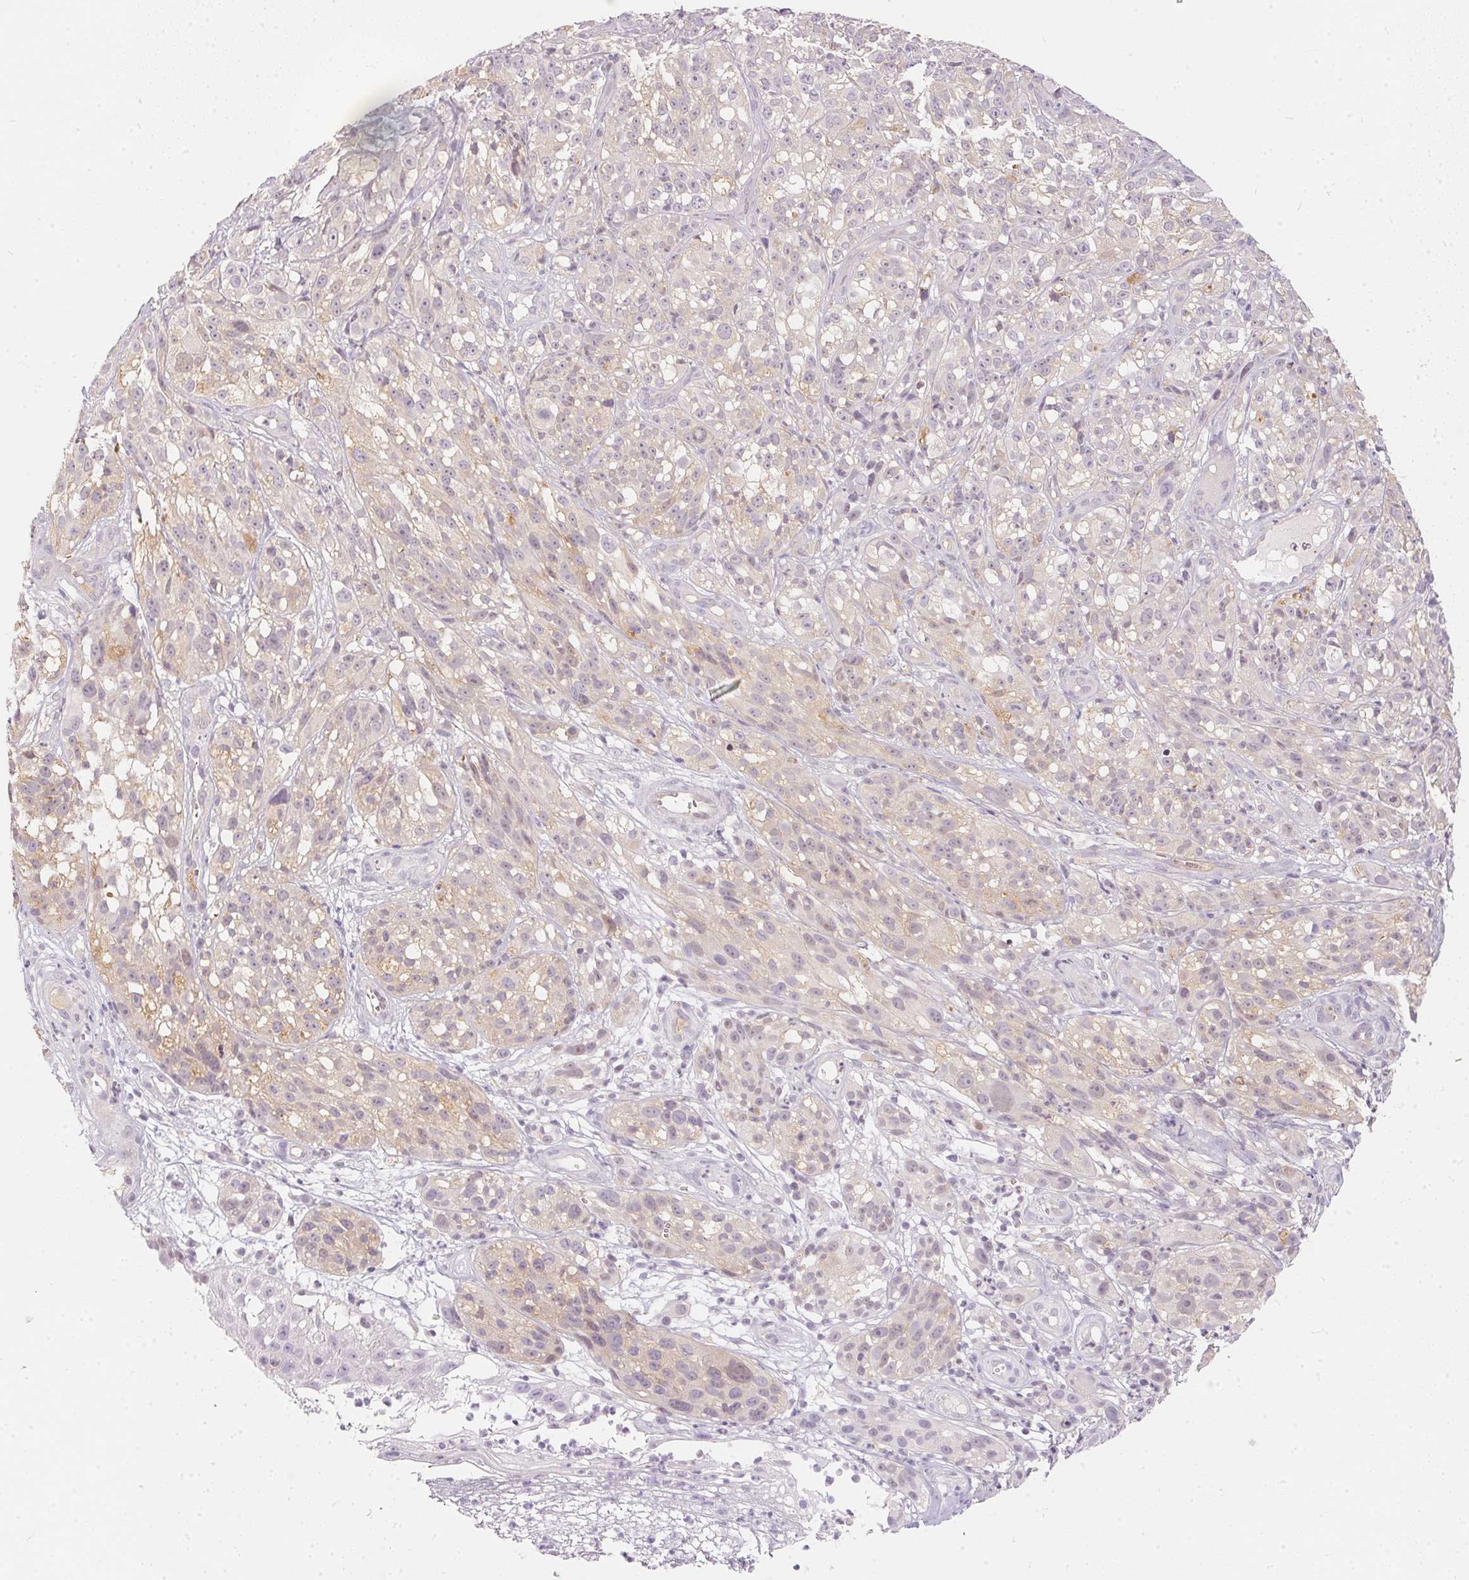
{"staining": {"intensity": "weak", "quantity": "25%-75%", "location": "cytoplasmic/membranous"}, "tissue": "melanoma", "cell_type": "Tumor cells", "image_type": "cancer", "snomed": [{"axis": "morphology", "description": "Malignant melanoma, NOS"}, {"axis": "topography", "description": "Skin"}], "caption": "Malignant melanoma stained with DAB (3,3'-diaminobenzidine) immunohistochemistry demonstrates low levels of weak cytoplasmic/membranous staining in about 25%-75% of tumor cells.", "gene": "BLMH", "patient": {"sex": "female", "age": 85}}